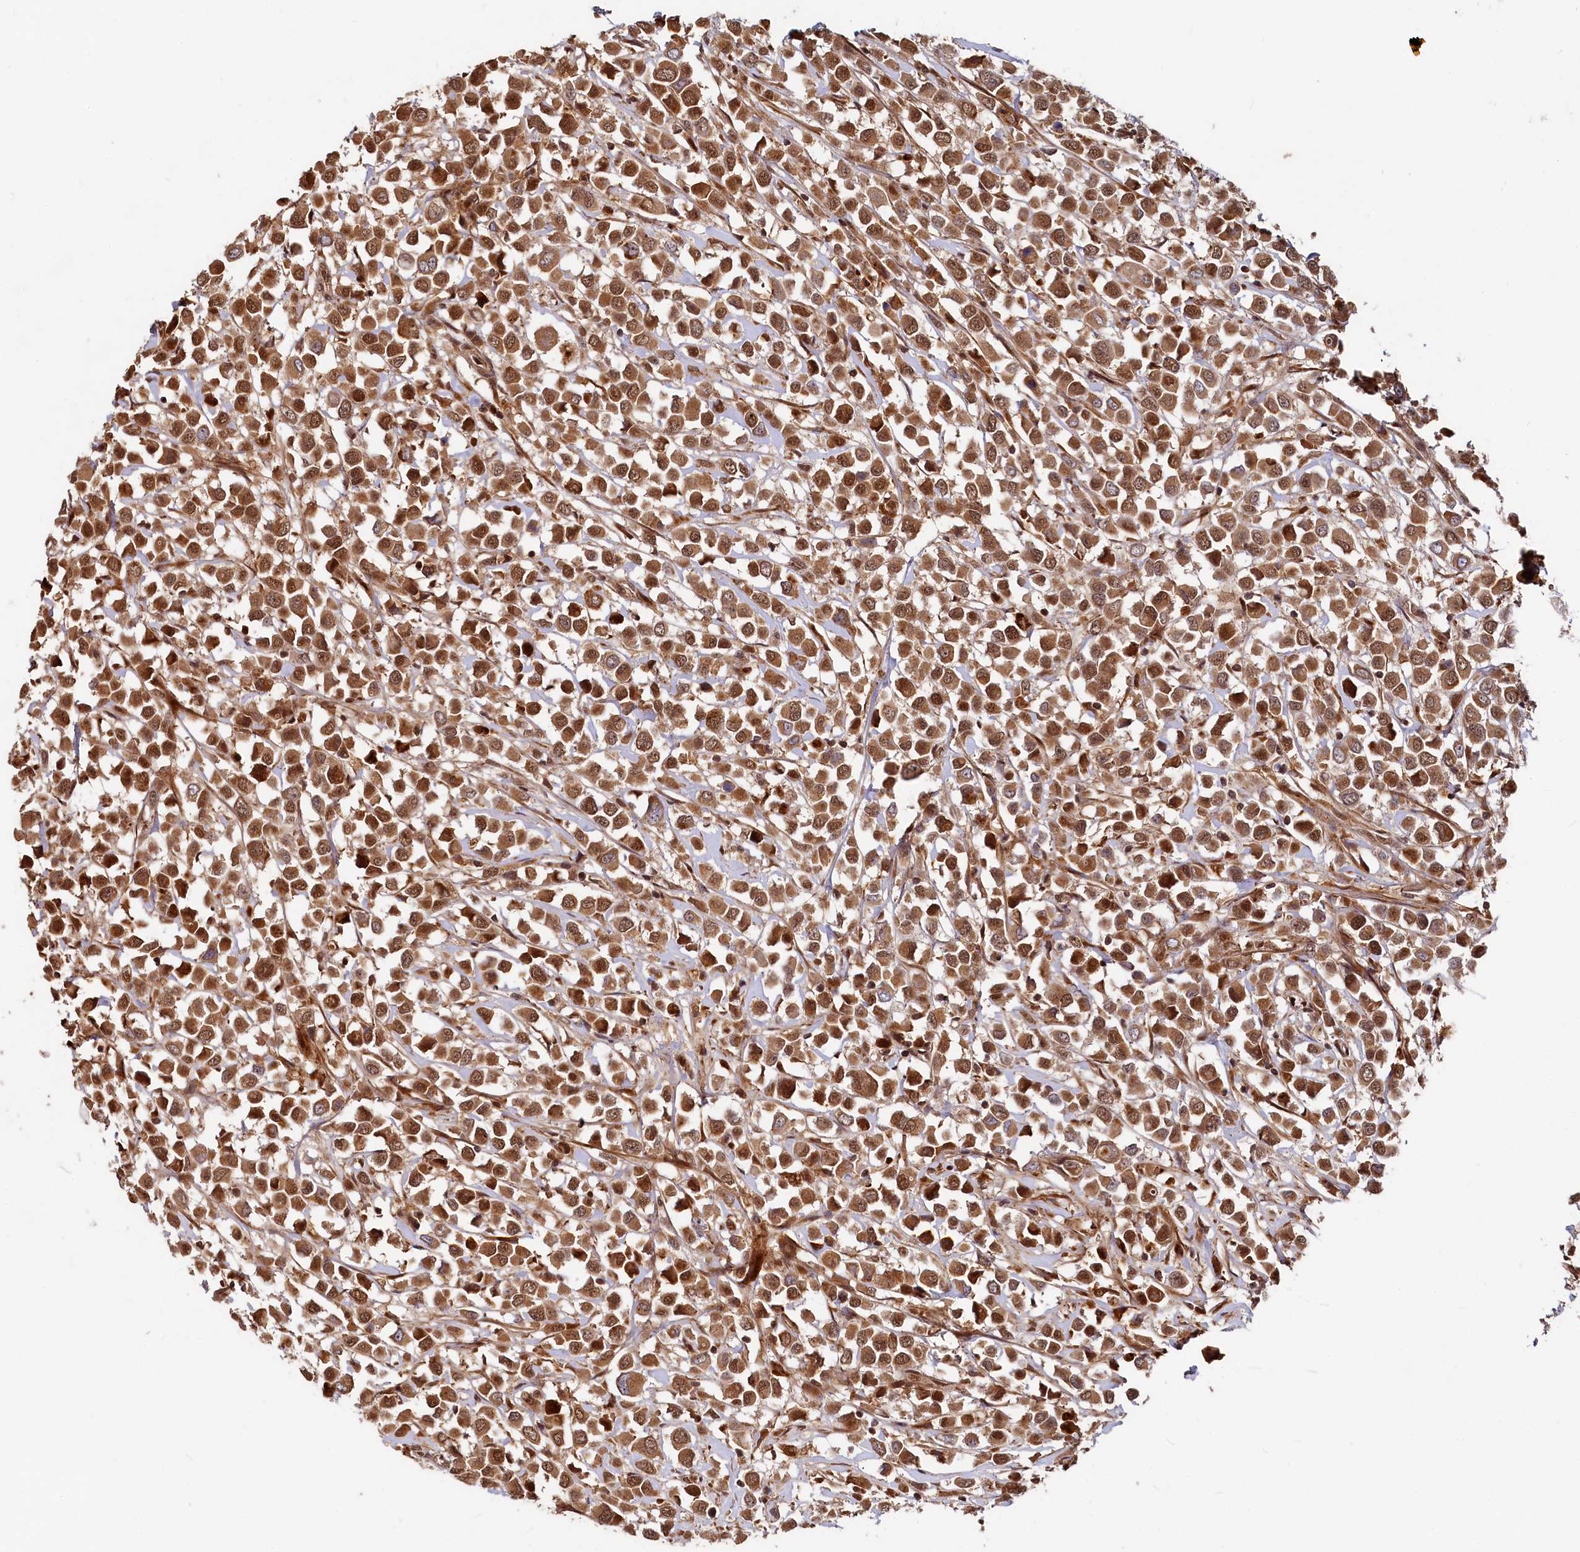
{"staining": {"intensity": "moderate", "quantity": ">75%", "location": "cytoplasmic/membranous,nuclear"}, "tissue": "breast cancer", "cell_type": "Tumor cells", "image_type": "cancer", "snomed": [{"axis": "morphology", "description": "Duct carcinoma"}, {"axis": "topography", "description": "Breast"}], "caption": "A brown stain labels moderate cytoplasmic/membranous and nuclear expression of a protein in human breast cancer tumor cells.", "gene": "TRIM23", "patient": {"sex": "female", "age": 61}}